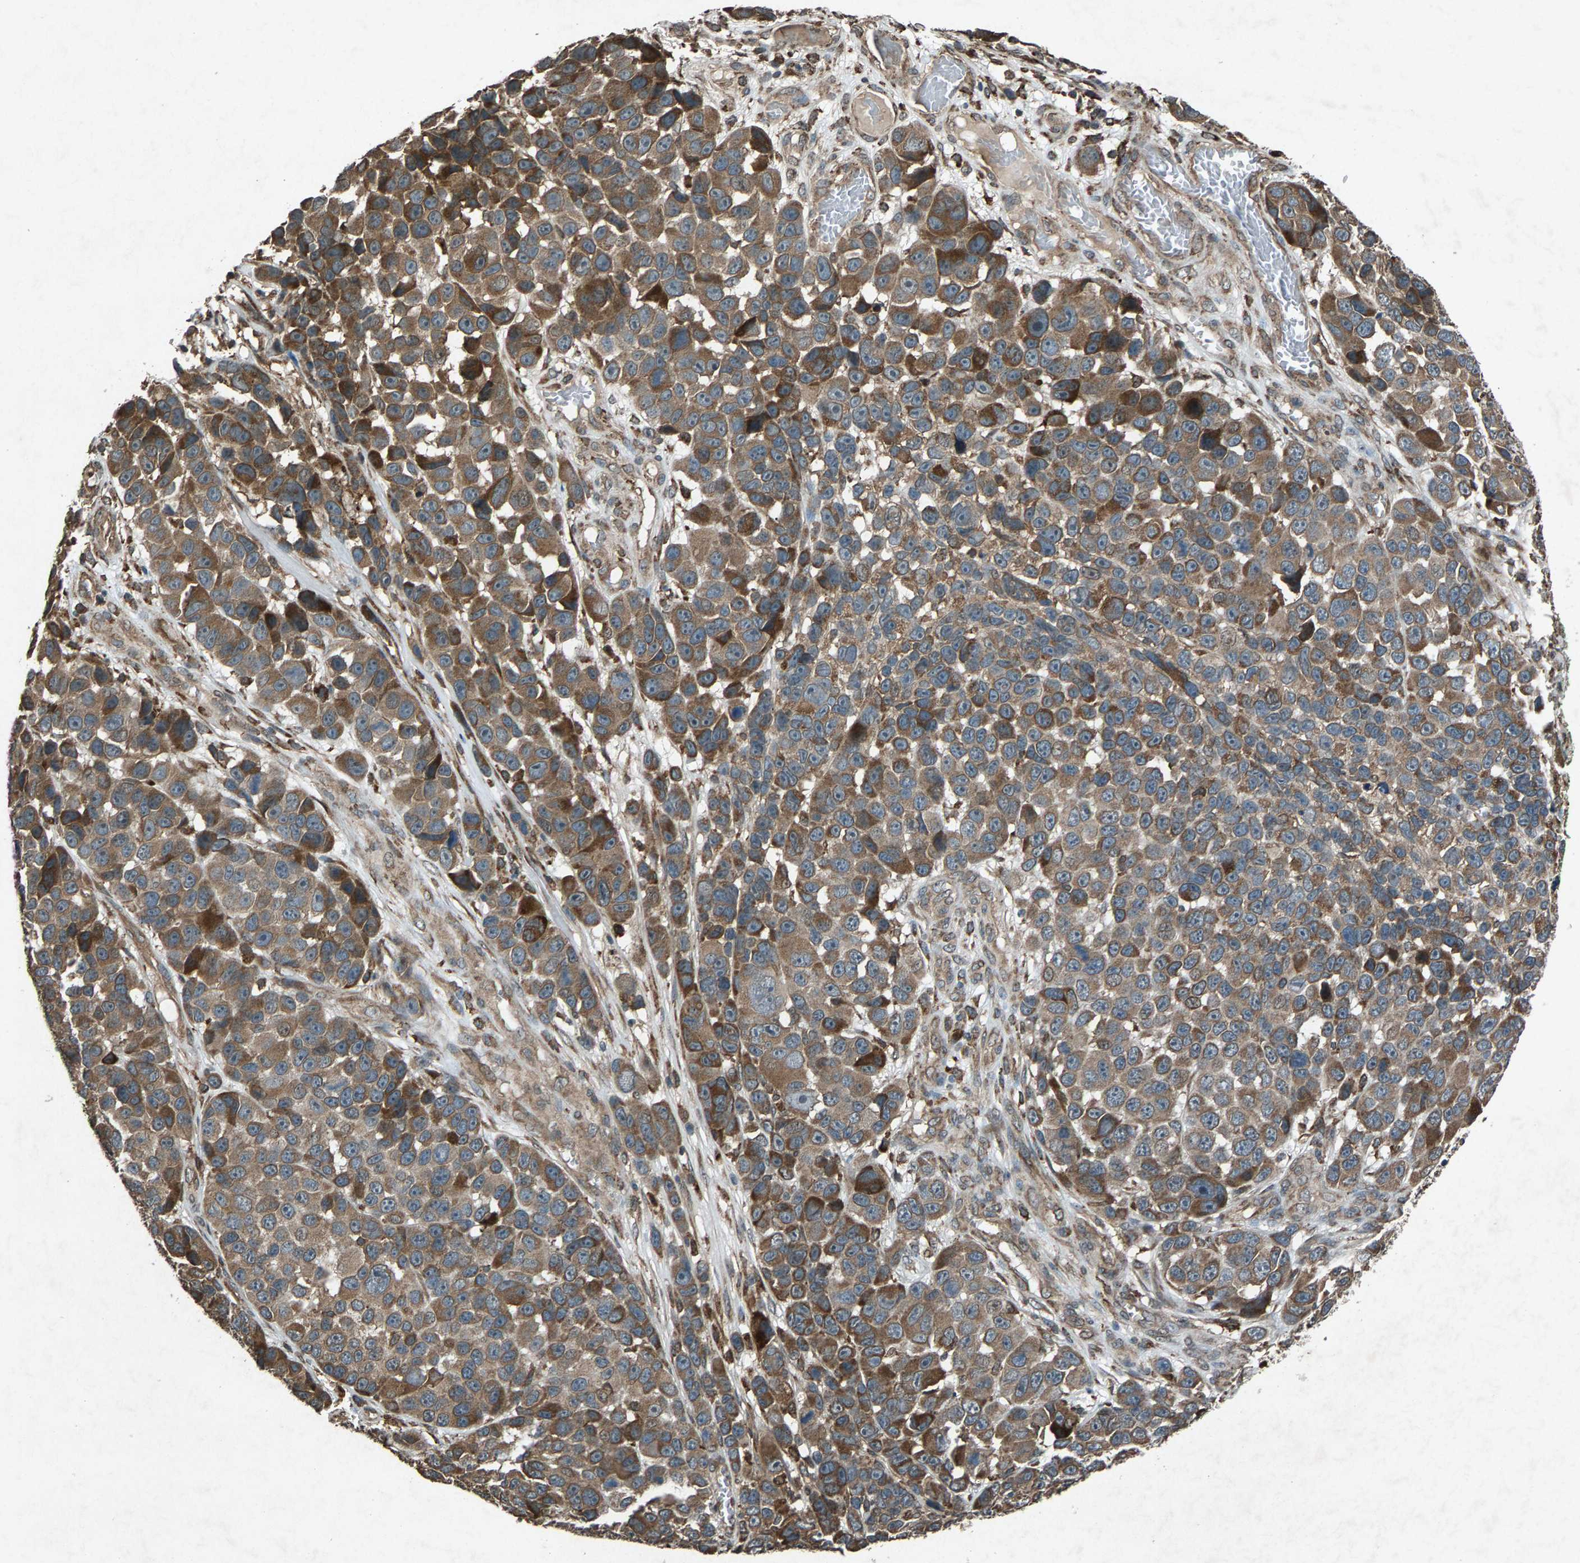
{"staining": {"intensity": "moderate", "quantity": ">75%", "location": "cytoplasmic/membranous"}, "tissue": "melanoma", "cell_type": "Tumor cells", "image_type": "cancer", "snomed": [{"axis": "morphology", "description": "Malignant melanoma, NOS"}, {"axis": "topography", "description": "Skin"}], "caption": "Human malignant melanoma stained for a protein (brown) displays moderate cytoplasmic/membranous positive expression in approximately >75% of tumor cells.", "gene": "CALR", "patient": {"sex": "male", "age": 53}}